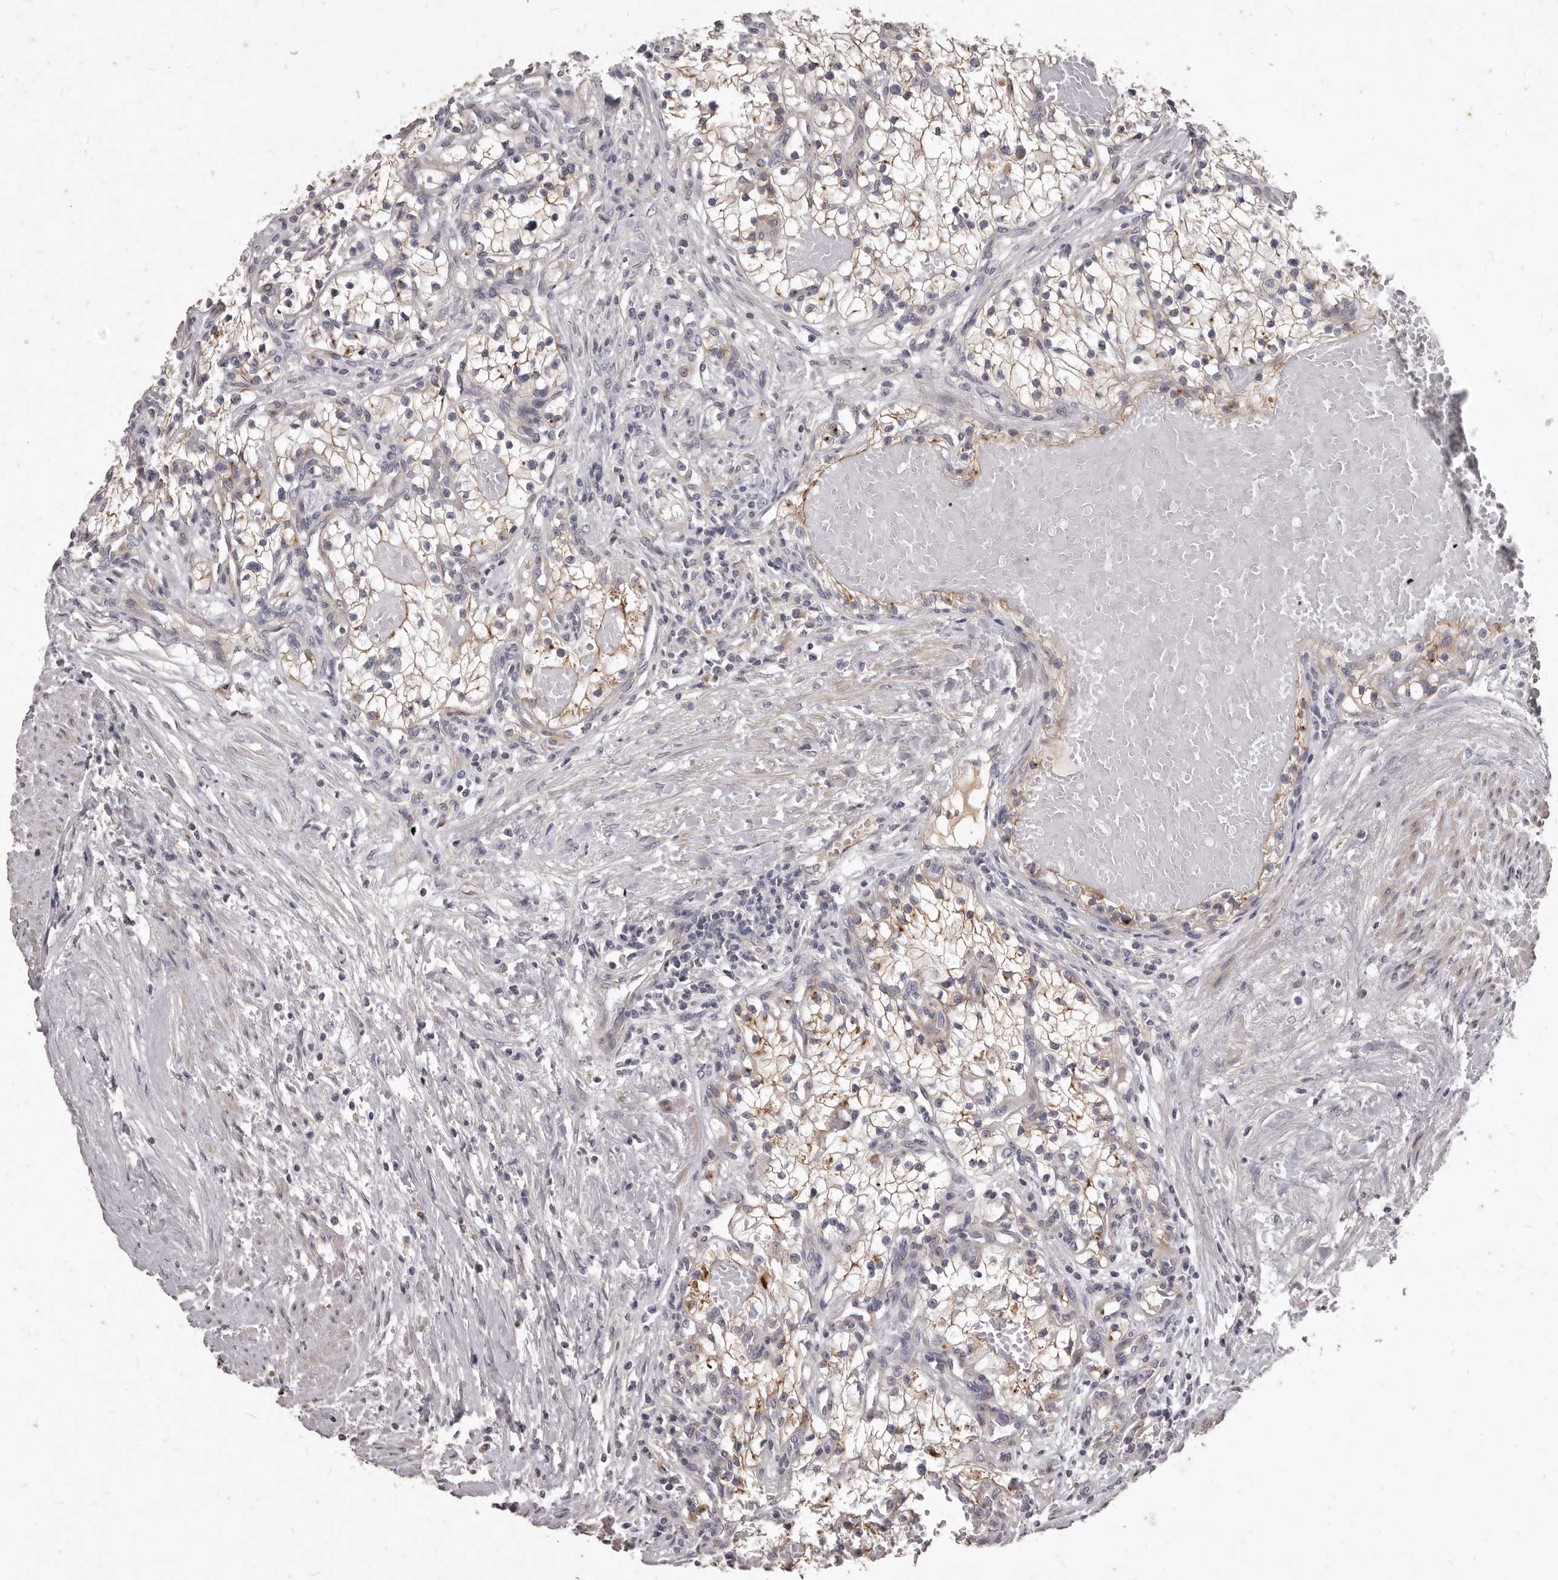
{"staining": {"intensity": "weak", "quantity": ">75%", "location": "cytoplasmic/membranous"}, "tissue": "renal cancer", "cell_type": "Tumor cells", "image_type": "cancer", "snomed": [{"axis": "morphology", "description": "Normal tissue, NOS"}, {"axis": "morphology", "description": "Adenocarcinoma, NOS"}, {"axis": "topography", "description": "Kidney"}], "caption": "Immunohistochemical staining of renal adenocarcinoma exhibits low levels of weak cytoplasmic/membranous protein positivity in approximately >75% of tumor cells.", "gene": "GPRC5C", "patient": {"sex": "male", "age": 68}}